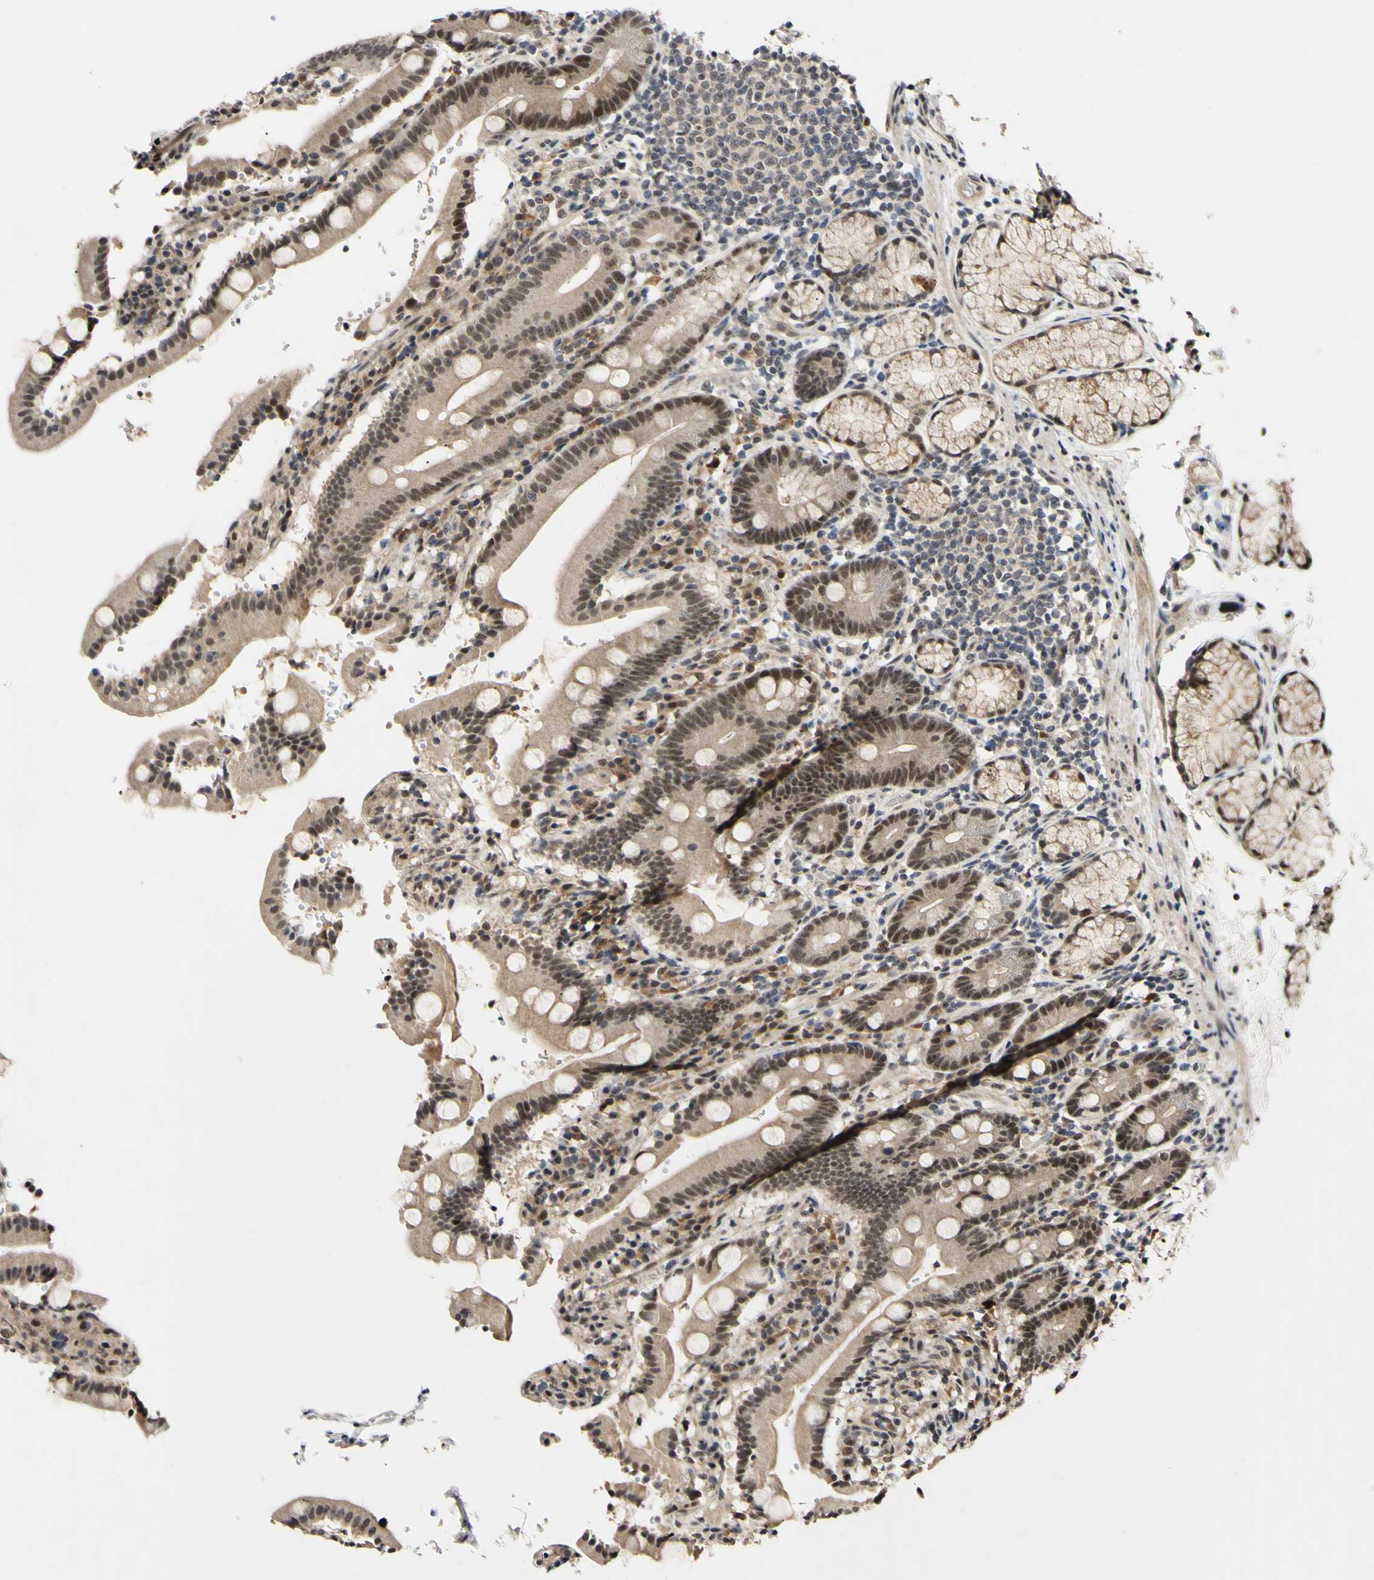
{"staining": {"intensity": "moderate", "quantity": ">75%", "location": "cytoplasmic/membranous,nuclear"}, "tissue": "duodenum", "cell_type": "Glandular cells", "image_type": "normal", "snomed": [{"axis": "morphology", "description": "Normal tissue, NOS"}, {"axis": "topography", "description": "Small intestine, NOS"}], "caption": "Immunohistochemical staining of benign human duodenum shows >75% levels of moderate cytoplasmic/membranous,nuclear protein staining in approximately >75% of glandular cells.", "gene": "POLR2F", "patient": {"sex": "female", "age": 71}}